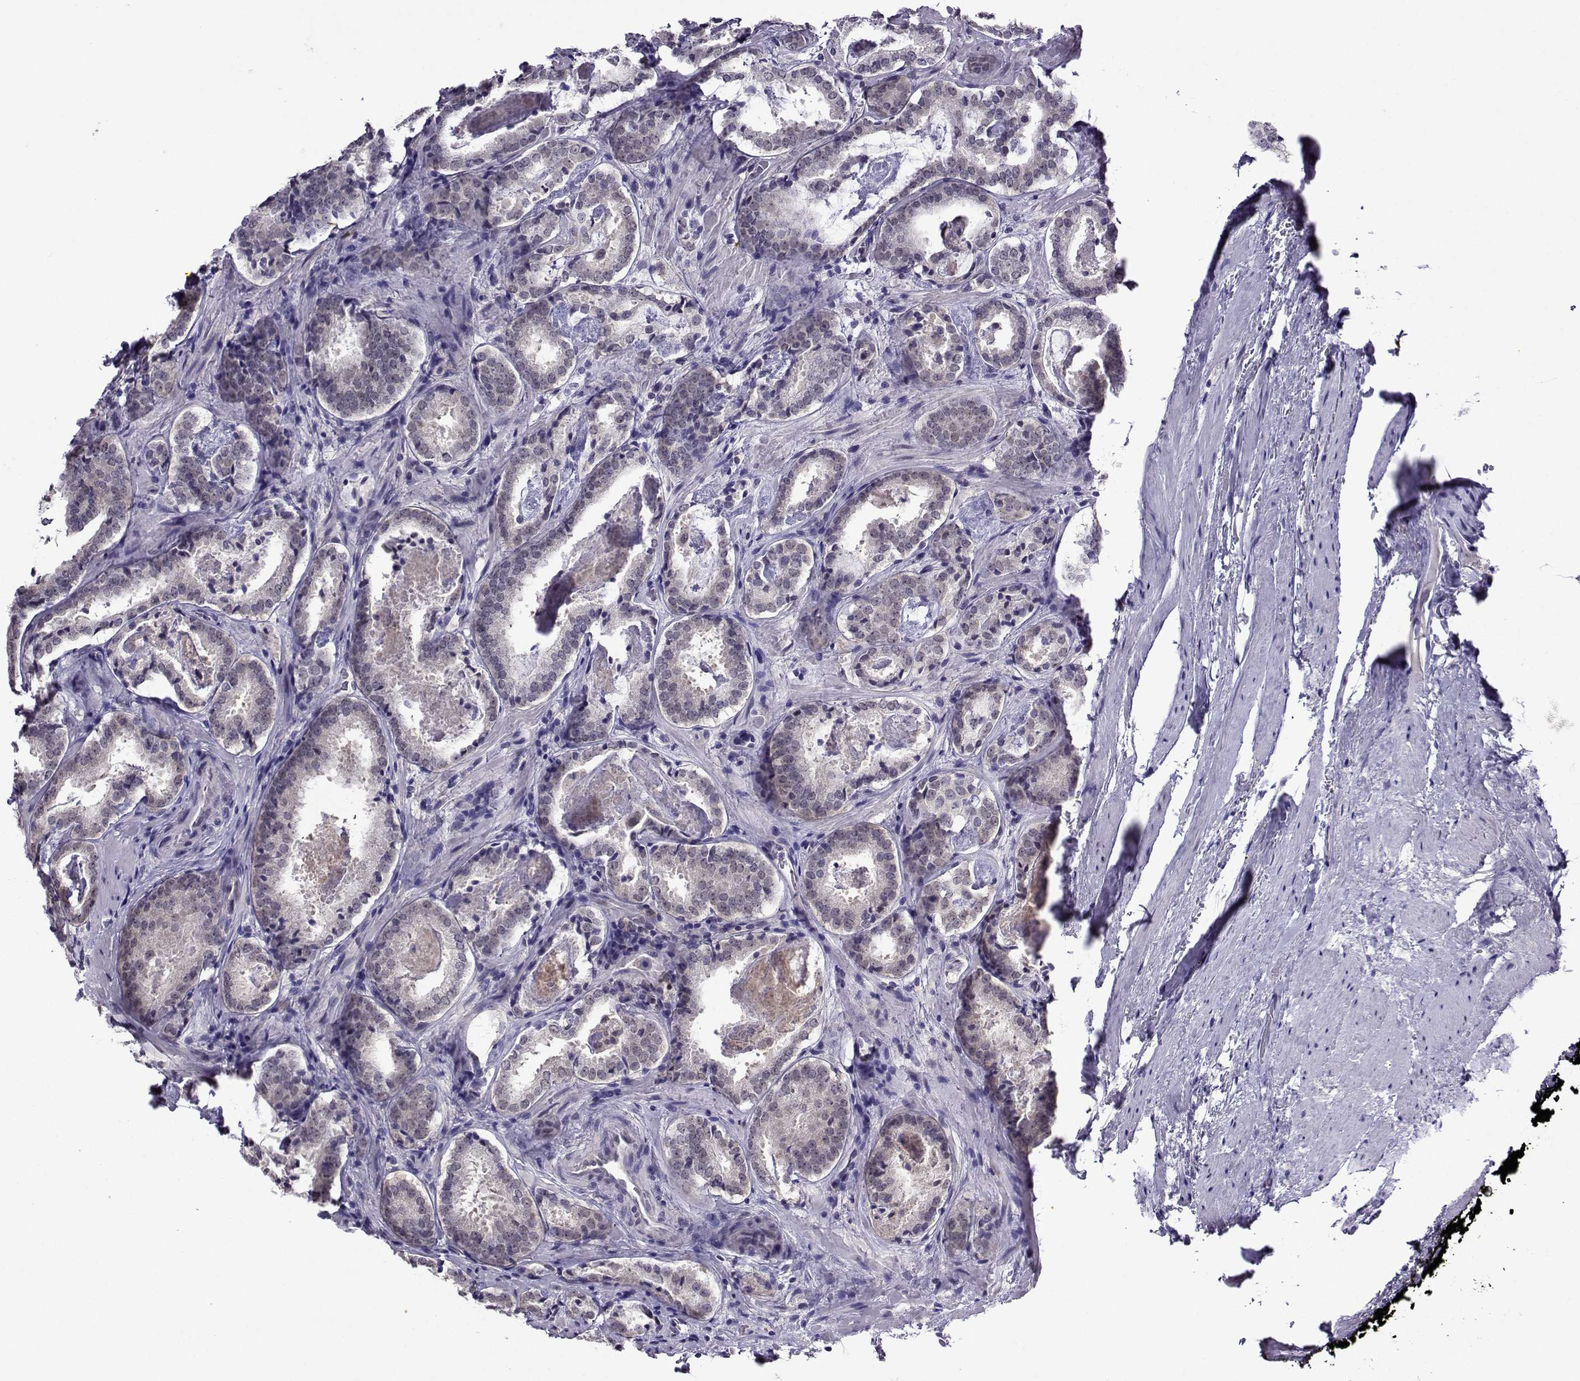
{"staining": {"intensity": "weak", "quantity": "25%-75%", "location": "cytoplasmic/membranous"}, "tissue": "prostate cancer", "cell_type": "Tumor cells", "image_type": "cancer", "snomed": [{"axis": "morphology", "description": "Adenocarcinoma, NOS"}, {"axis": "morphology", "description": "Adenocarcinoma, High grade"}, {"axis": "topography", "description": "Prostate"}], "caption": "IHC photomicrograph of neoplastic tissue: prostate adenocarcinoma stained using immunohistochemistry displays low levels of weak protein expression localized specifically in the cytoplasmic/membranous of tumor cells, appearing as a cytoplasmic/membranous brown color.", "gene": "DDX20", "patient": {"sex": "male", "age": 62}}